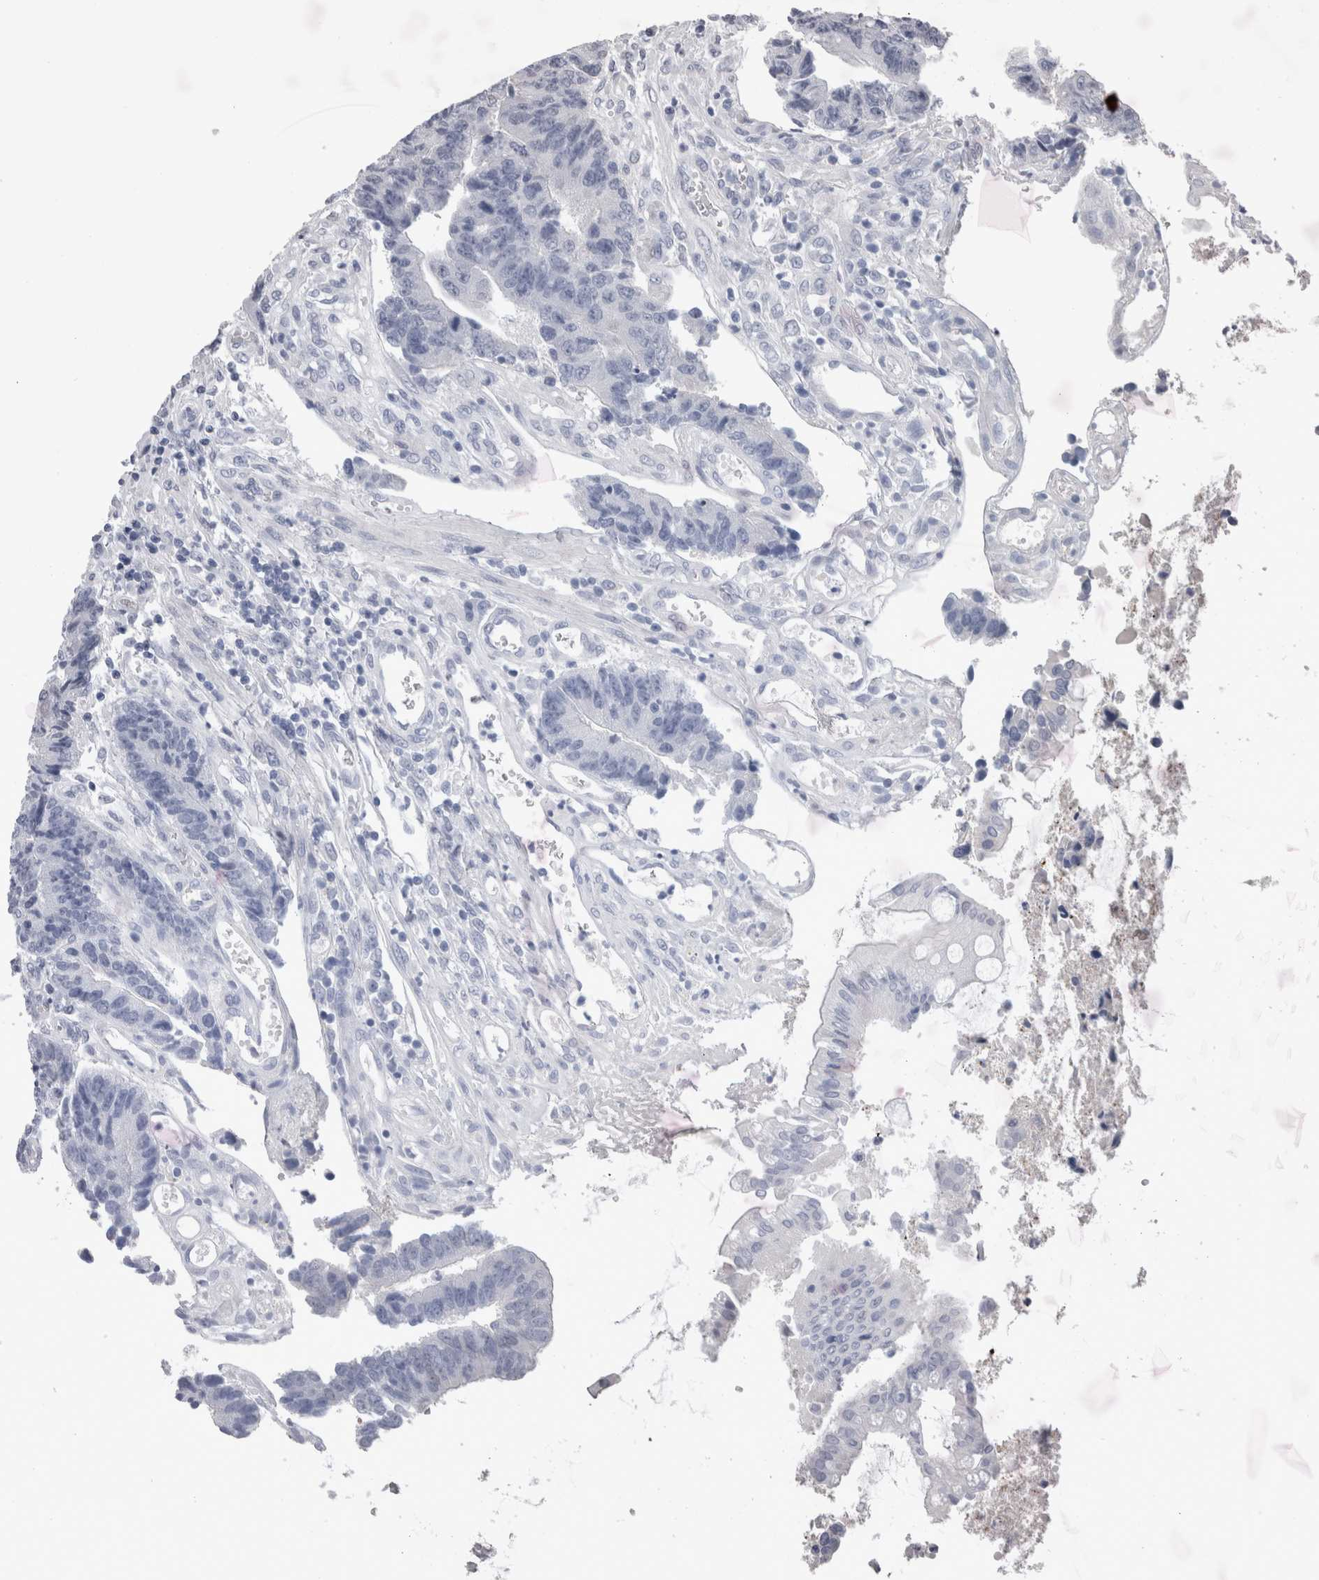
{"staining": {"intensity": "negative", "quantity": "none", "location": "none"}, "tissue": "colorectal cancer", "cell_type": "Tumor cells", "image_type": "cancer", "snomed": [{"axis": "morphology", "description": "Adenocarcinoma, NOS"}, {"axis": "topography", "description": "Rectum"}], "caption": "Immunohistochemistry (IHC) photomicrograph of neoplastic tissue: adenocarcinoma (colorectal) stained with DAB (3,3'-diaminobenzidine) displays no significant protein expression in tumor cells.", "gene": "CA8", "patient": {"sex": "male", "age": 84}}